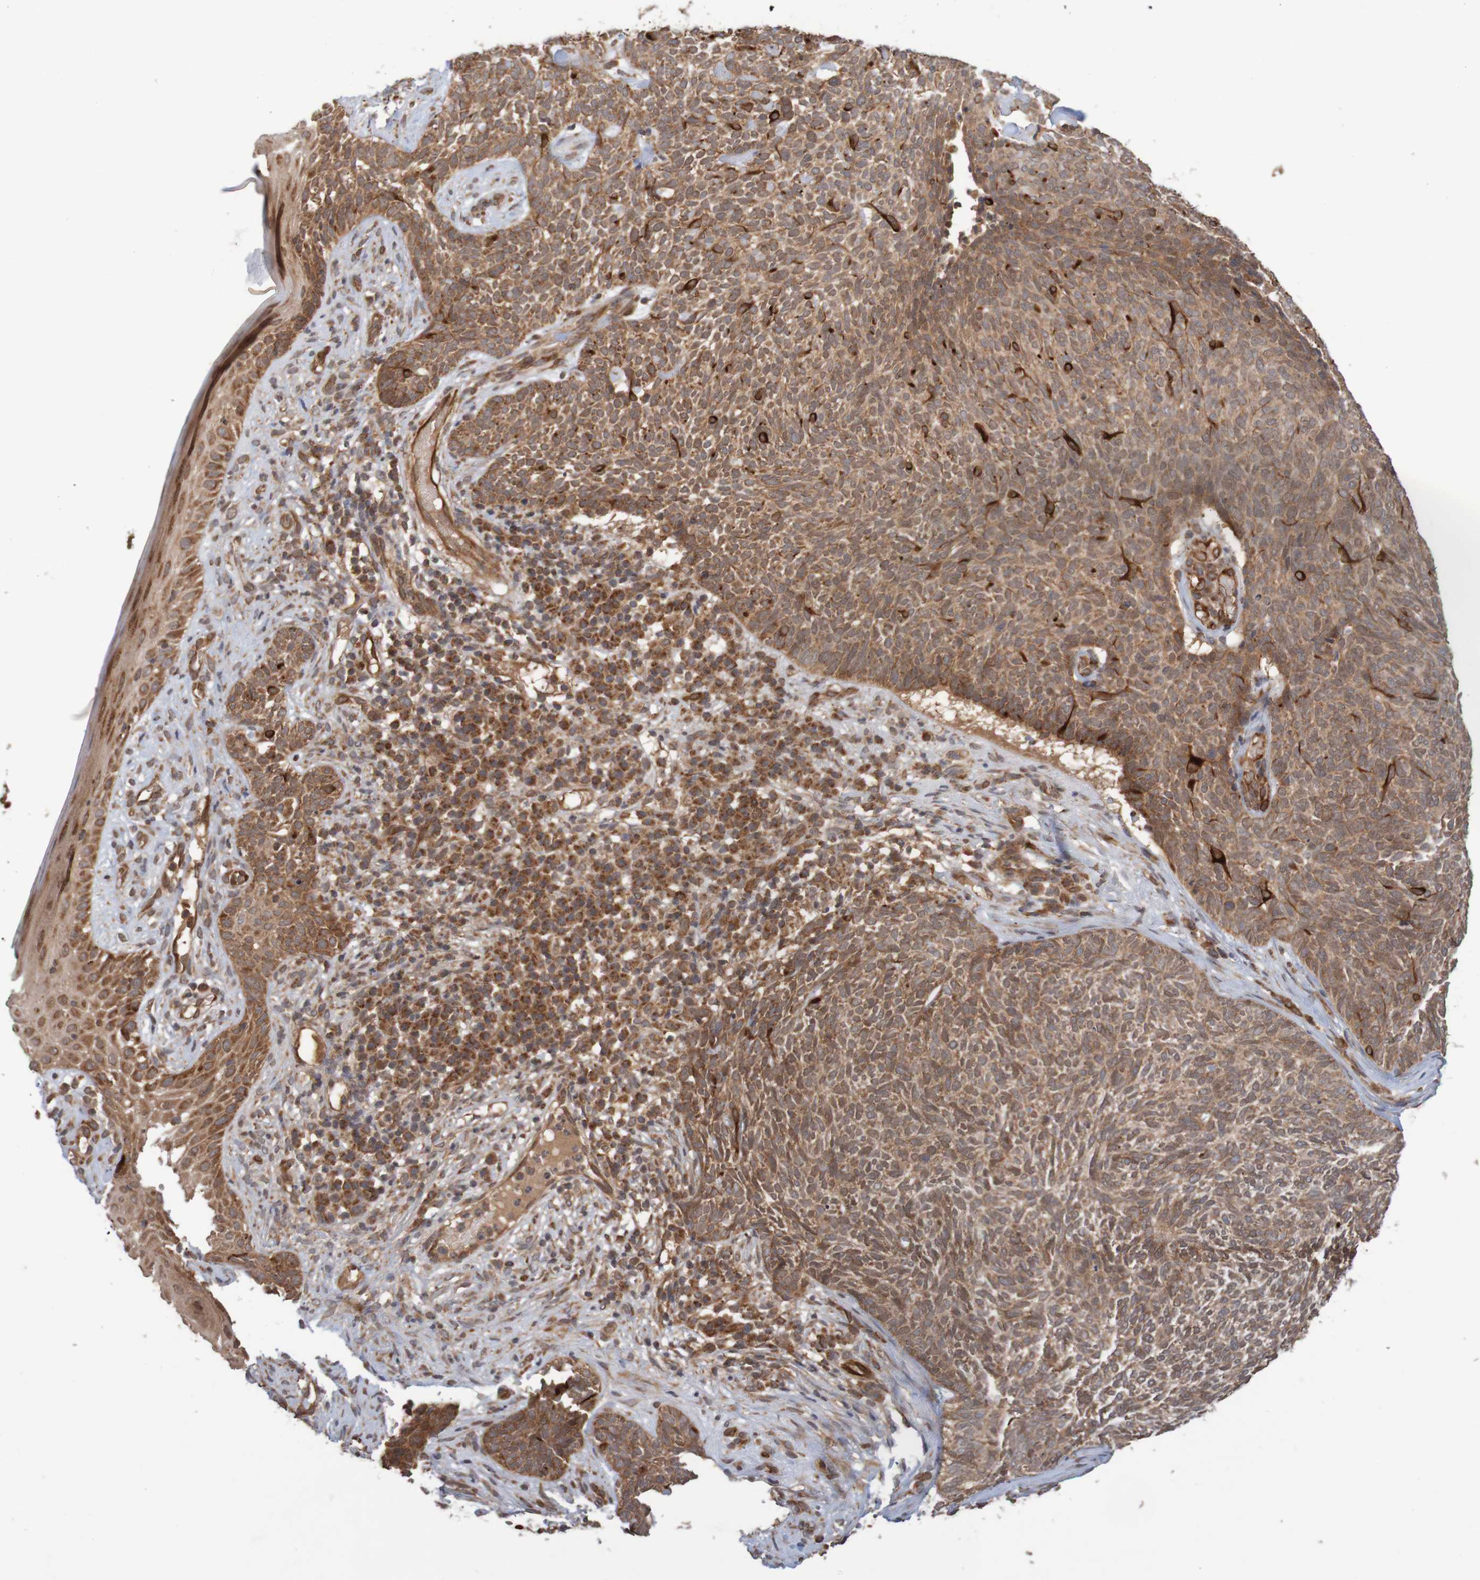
{"staining": {"intensity": "moderate", "quantity": ">75%", "location": "cytoplasmic/membranous"}, "tissue": "skin cancer", "cell_type": "Tumor cells", "image_type": "cancer", "snomed": [{"axis": "morphology", "description": "Basal cell carcinoma"}, {"axis": "topography", "description": "Skin"}], "caption": "Immunohistochemistry (IHC) of skin cancer (basal cell carcinoma) shows medium levels of moderate cytoplasmic/membranous staining in about >75% of tumor cells.", "gene": "MRPL52", "patient": {"sex": "female", "age": 84}}